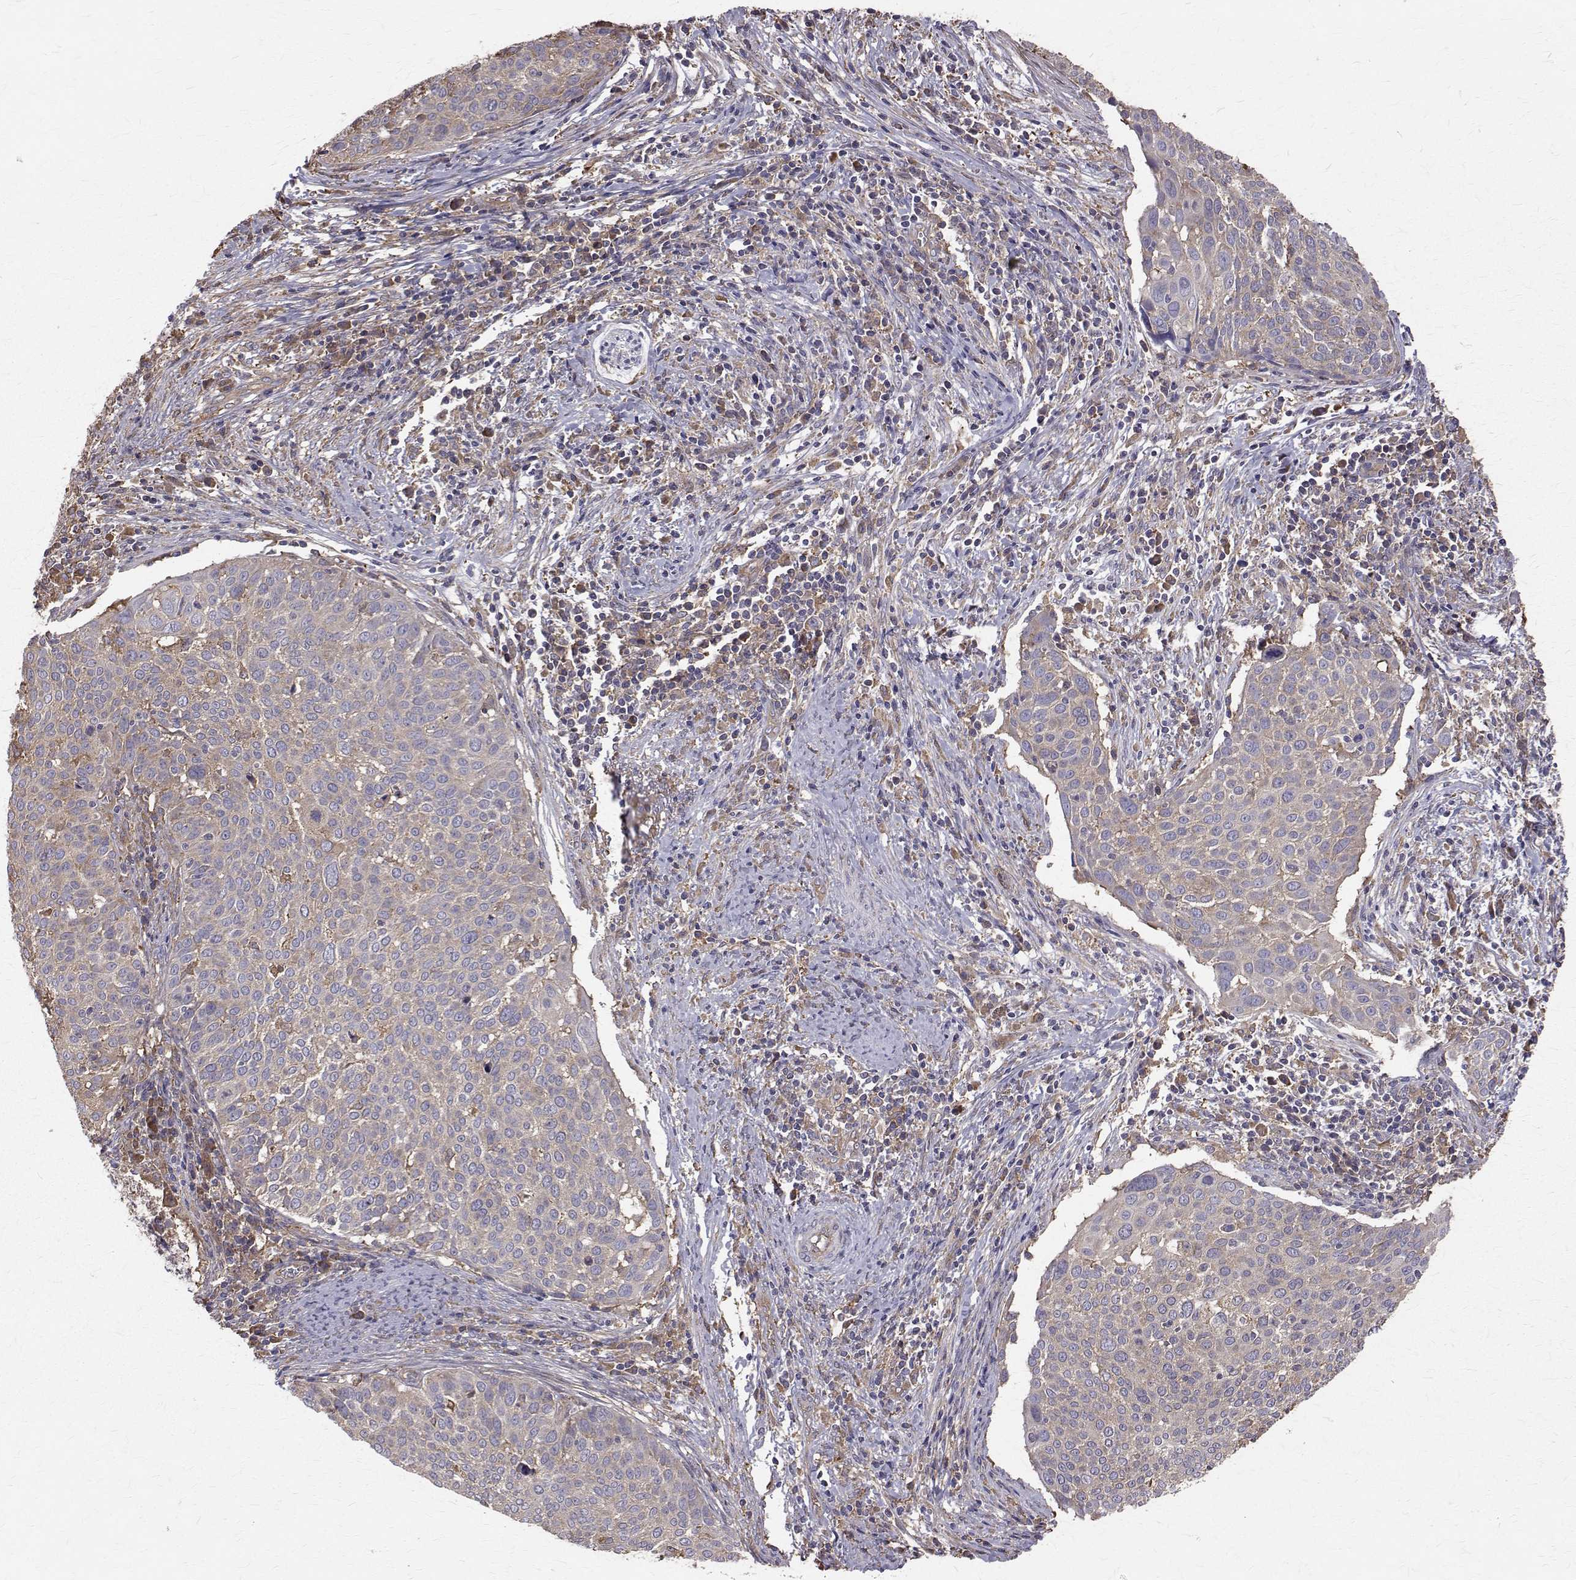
{"staining": {"intensity": "weak", "quantity": "<25%", "location": "cytoplasmic/membranous"}, "tissue": "cervical cancer", "cell_type": "Tumor cells", "image_type": "cancer", "snomed": [{"axis": "morphology", "description": "Squamous cell carcinoma, NOS"}, {"axis": "topography", "description": "Cervix"}], "caption": "High power microscopy micrograph of an immunohistochemistry (IHC) image of cervical cancer (squamous cell carcinoma), revealing no significant expression in tumor cells.", "gene": "FARSB", "patient": {"sex": "female", "age": 39}}